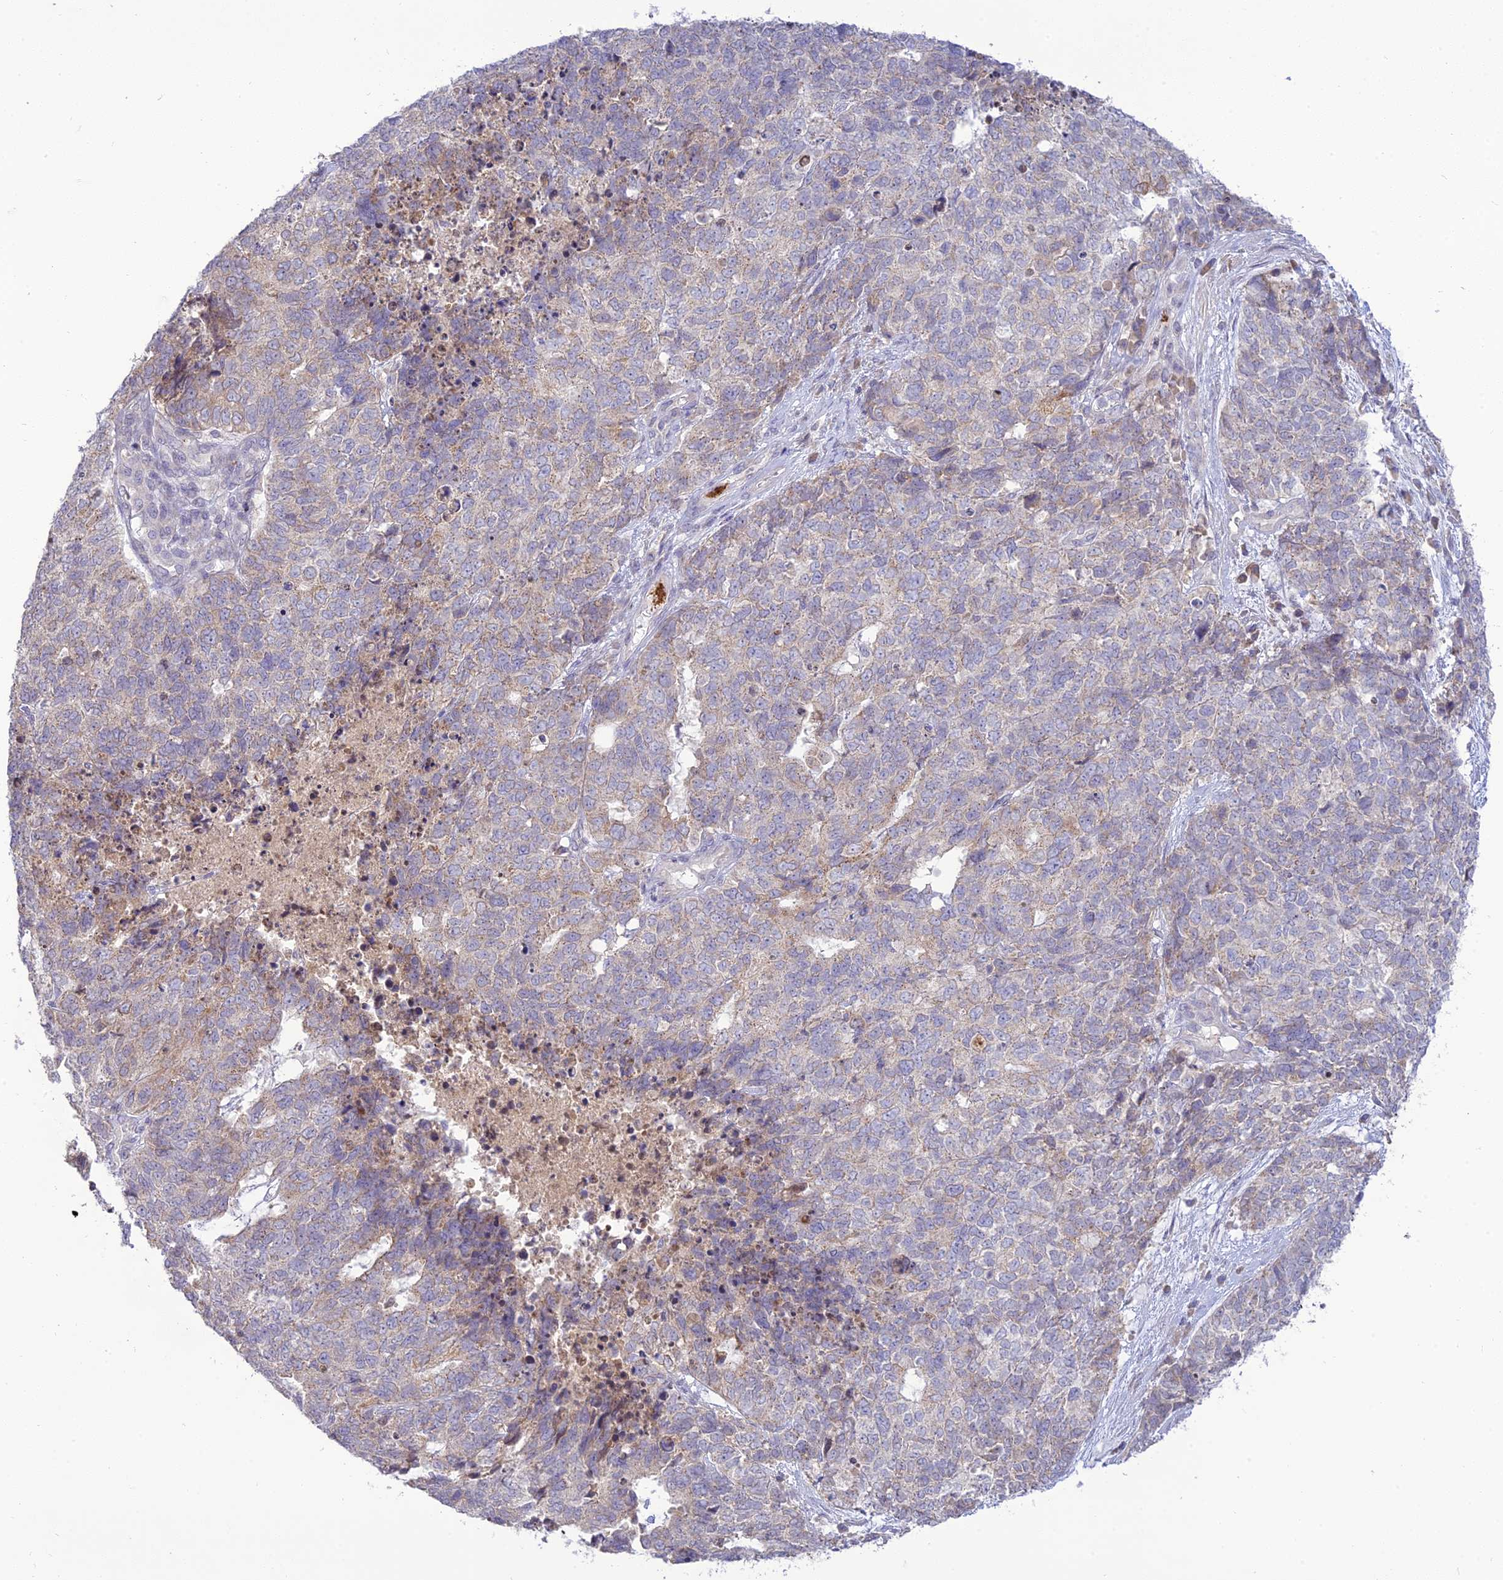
{"staining": {"intensity": "weak", "quantity": "25%-75%", "location": "cytoplasmic/membranous"}, "tissue": "cervical cancer", "cell_type": "Tumor cells", "image_type": "cancer", "snomed": [{"axis": "morphology", "description": "Squamous cell carcinoma, NOS"}, {"axis": "topography", "description": "Cervix"}], "caption": "Cervical cancer was stained to show a protein in brown. There is low levels of weak cytoplasmic/membranous expression in about 25%-75% of tumor cells. (brown staining indicates protein expression, while blue staining denotes nuclei).", "gene": "TMEM40", "patient": {"sex": "female", "age": 63}}